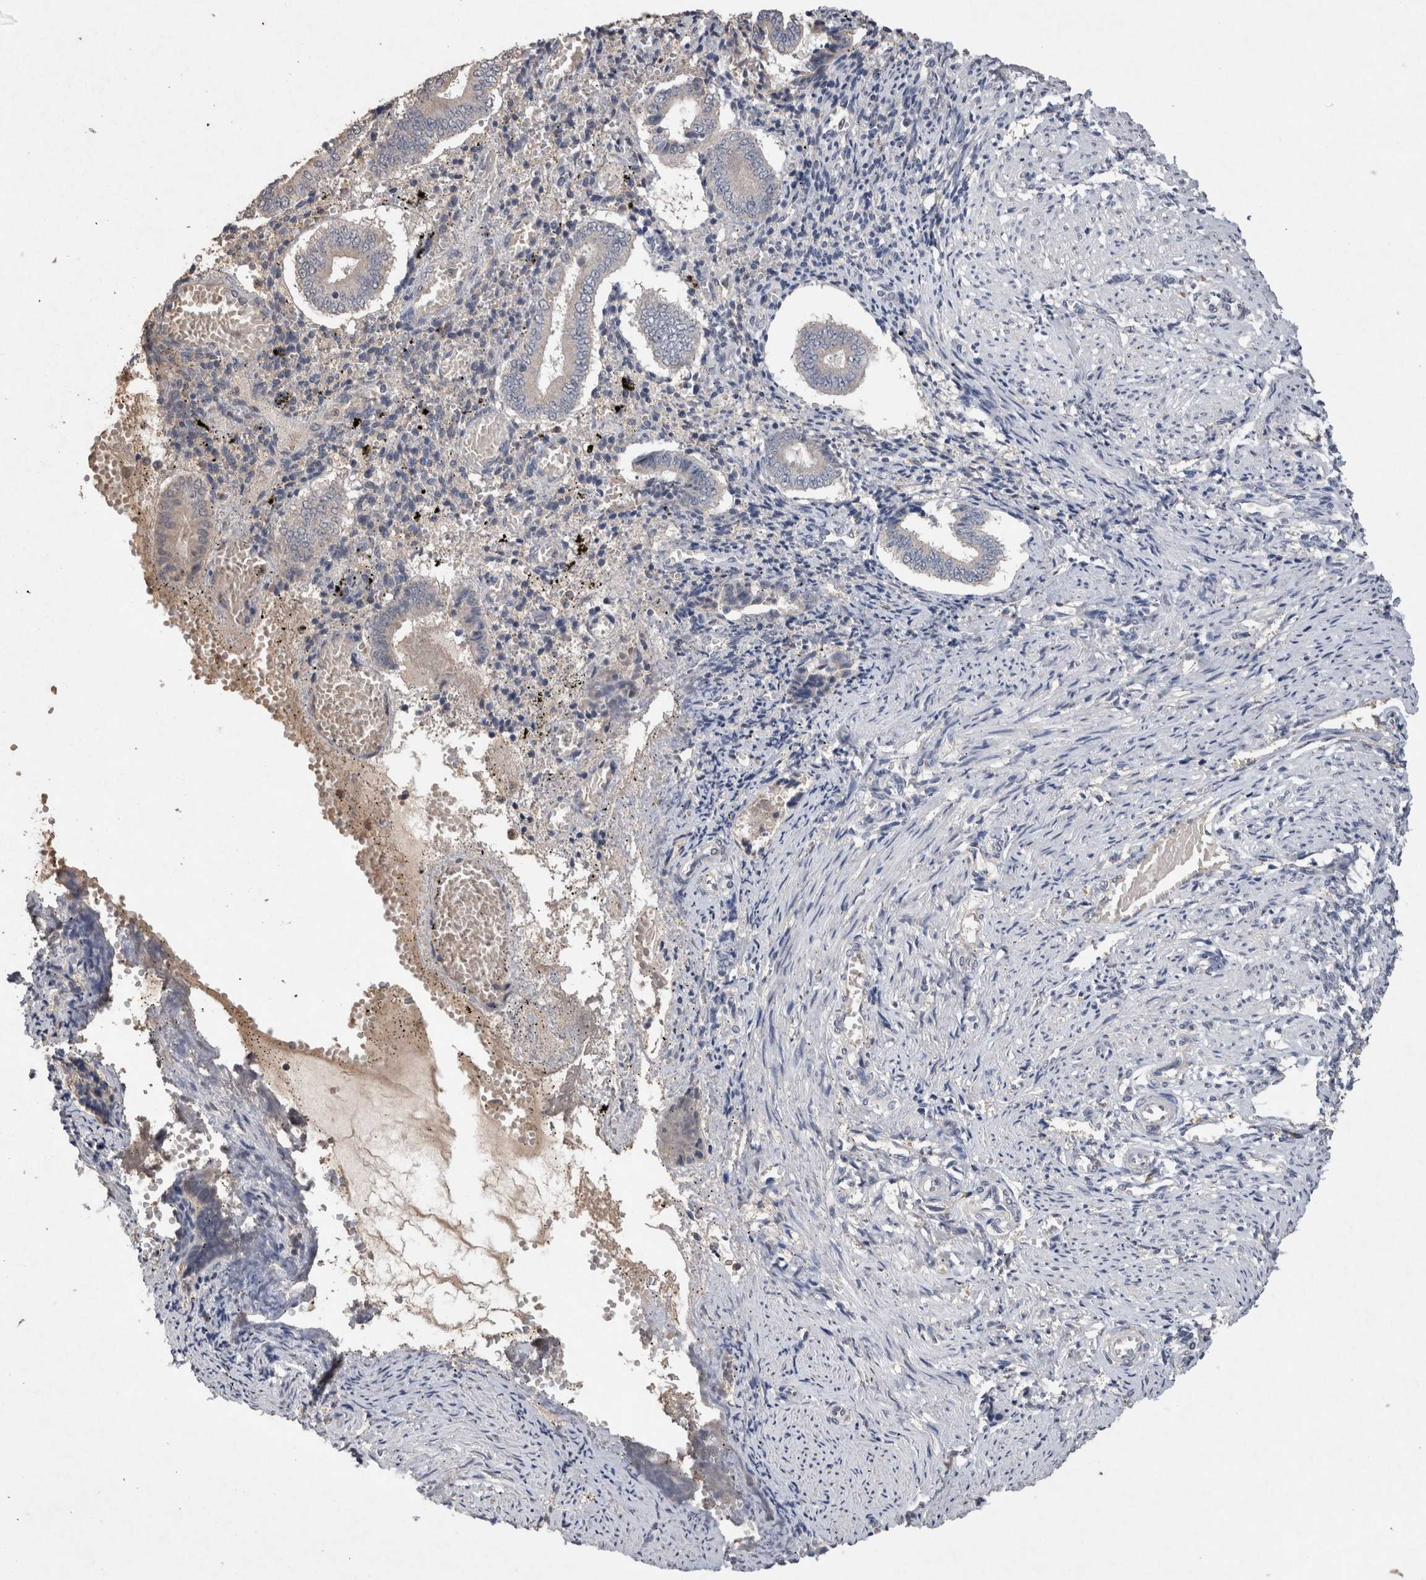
{"staining": {"intensity": "negative", "quantity": "none", "location": "none"}, "tissue": "endometrium", "cell_type": "Cells in endometrial stroma", "image_type": "normal", "snomed": [{"axis": "morphology", "description": "Normal tissue, NOS"}, {"axis": "topography", "description": "Endometrium"}], "caption": "Immunohistochemistry (IHC) of normal endometrium demonstrates no staining in cells in endometrial stroma.", "gene": "FABP7", "patient": {"sex": "female", "age": 42}}